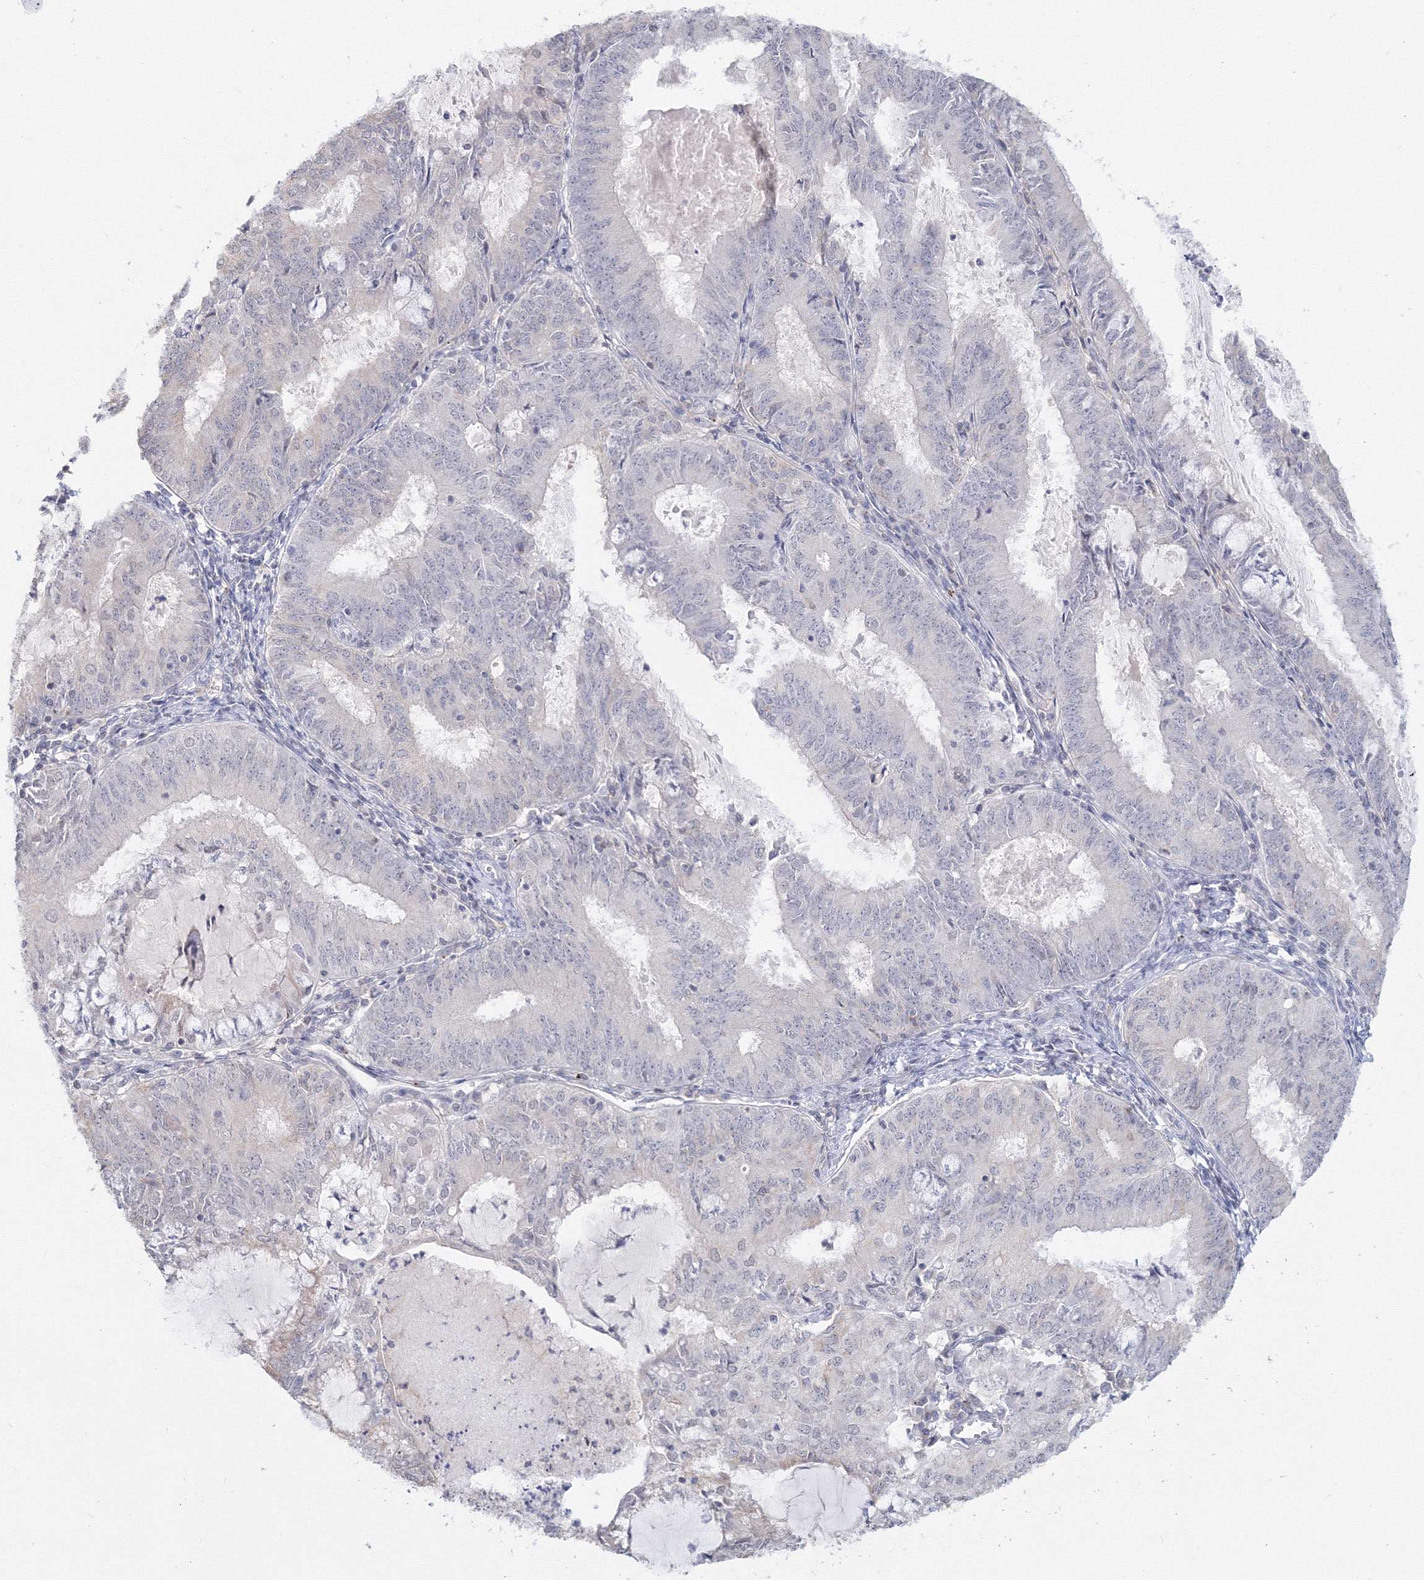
{"staining": {"intensity": "negative", "quantity": "none", "location": "none"}, "tissue": "endometrial cancer", "cell_type": "Tumor cells", "image_type": "cancer", "snomed": [{"axis": "morphology", "description": "Adenocarcinoma, NOS"}, {"axis": "topography", "description": "Endometrium"}], "caption": "Tumor cells are negative for protein expression in human adenocarcinoma (endometrial). (Brightfield microscopy of DAB (3,3'-diaminobenzidine) IHC at high magnification).", "gene": "SLC7A7", "patient": {"sex": "female", "age": 57}}